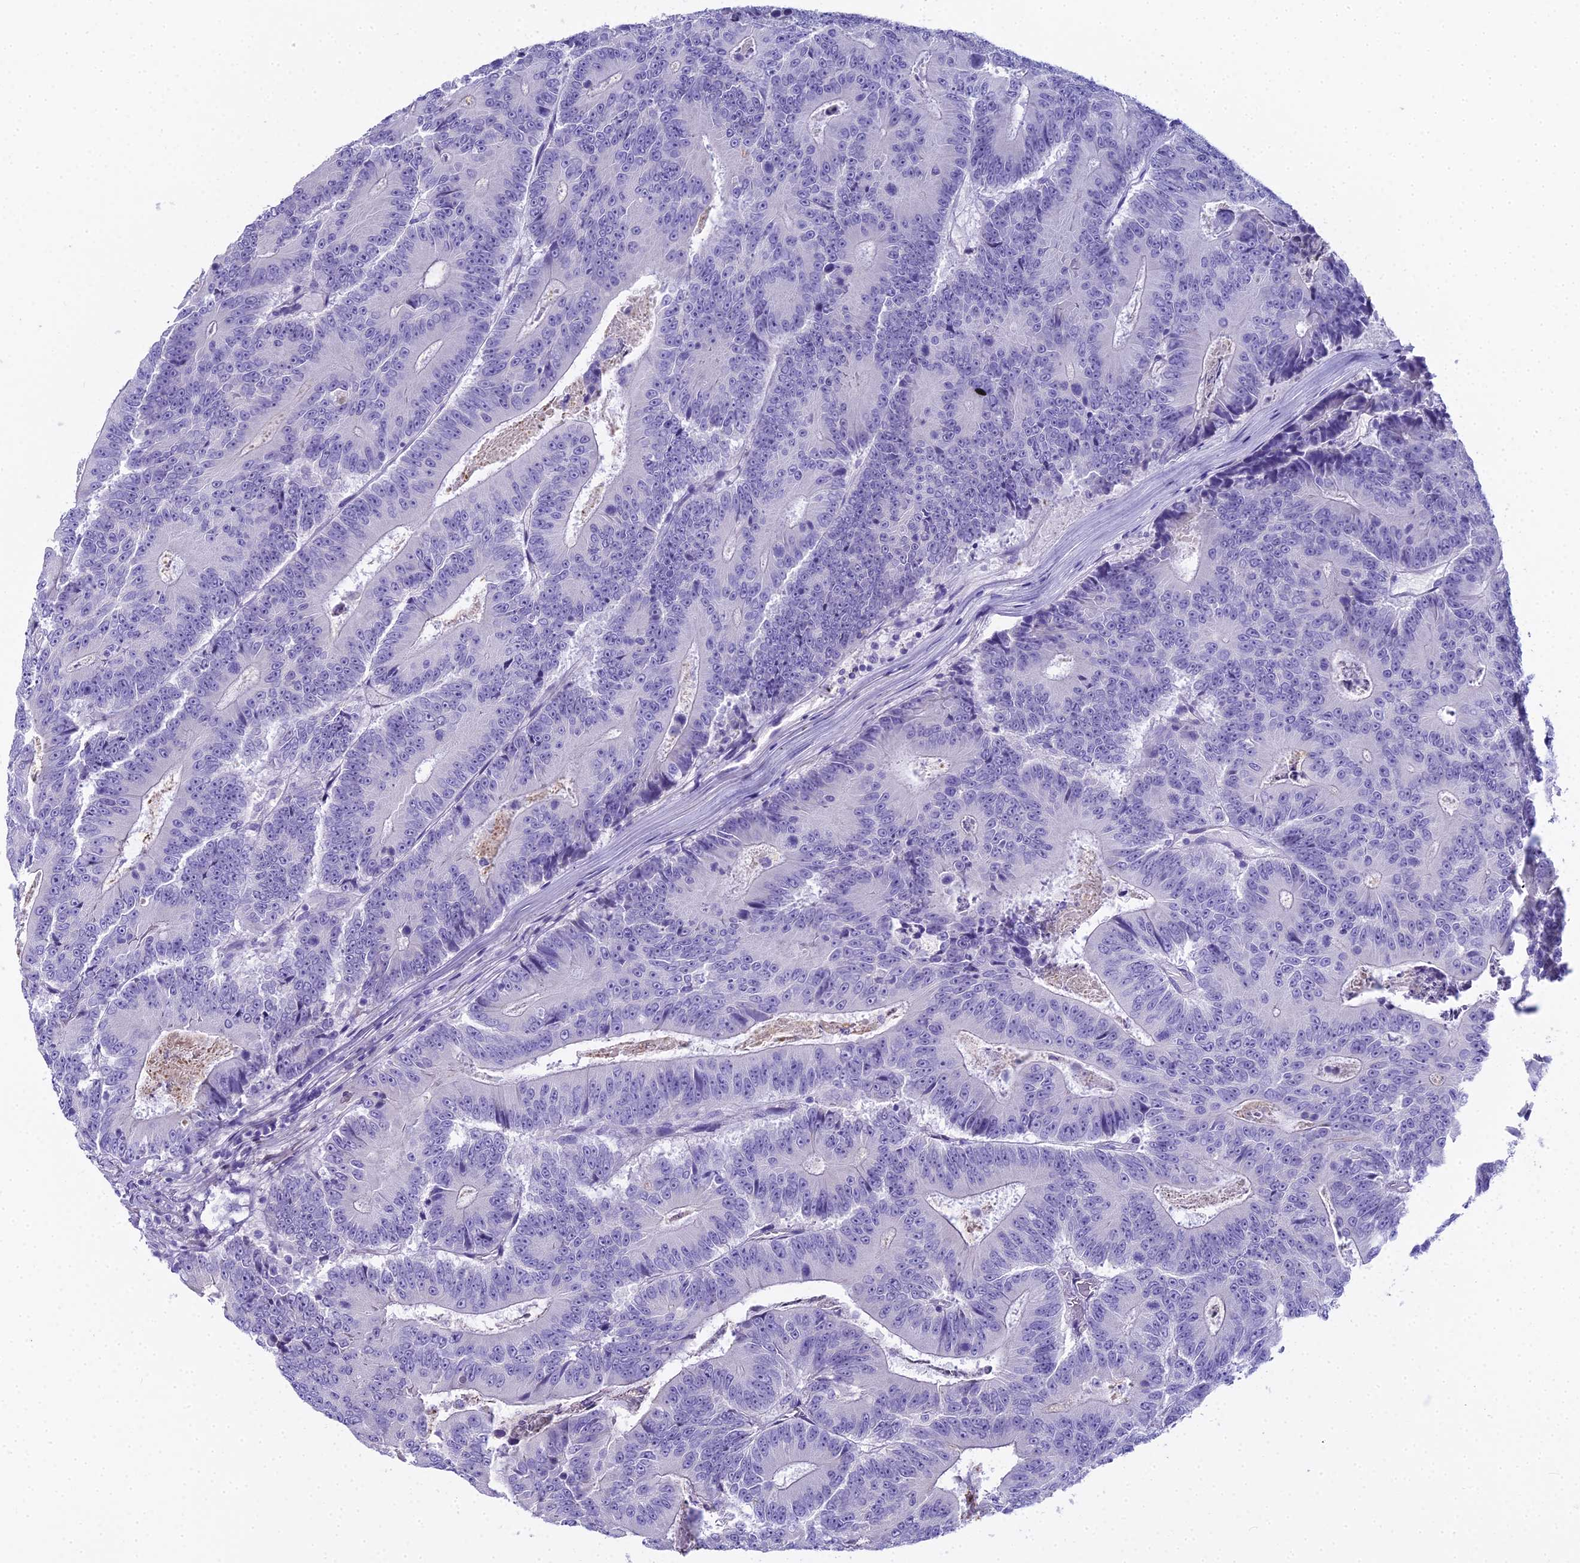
{"staining": {"intensity": "negative", "quantity": "none", "location": "none"}, "tissue": "colorectal cancer", "cell_type": "Tumor cells", "image_type": "cancer", "snomed": [{"axis": "morphology", "description": "Adenocarcinoma, NOS"}, {"axis": "topography", "description": "Colon"}], "caption": "The image displays no significant positivity in tumor cells of colorectal adenocarcinoma.", "gene": "UNC80", "patient": {"sex": "male", "age": 83}}